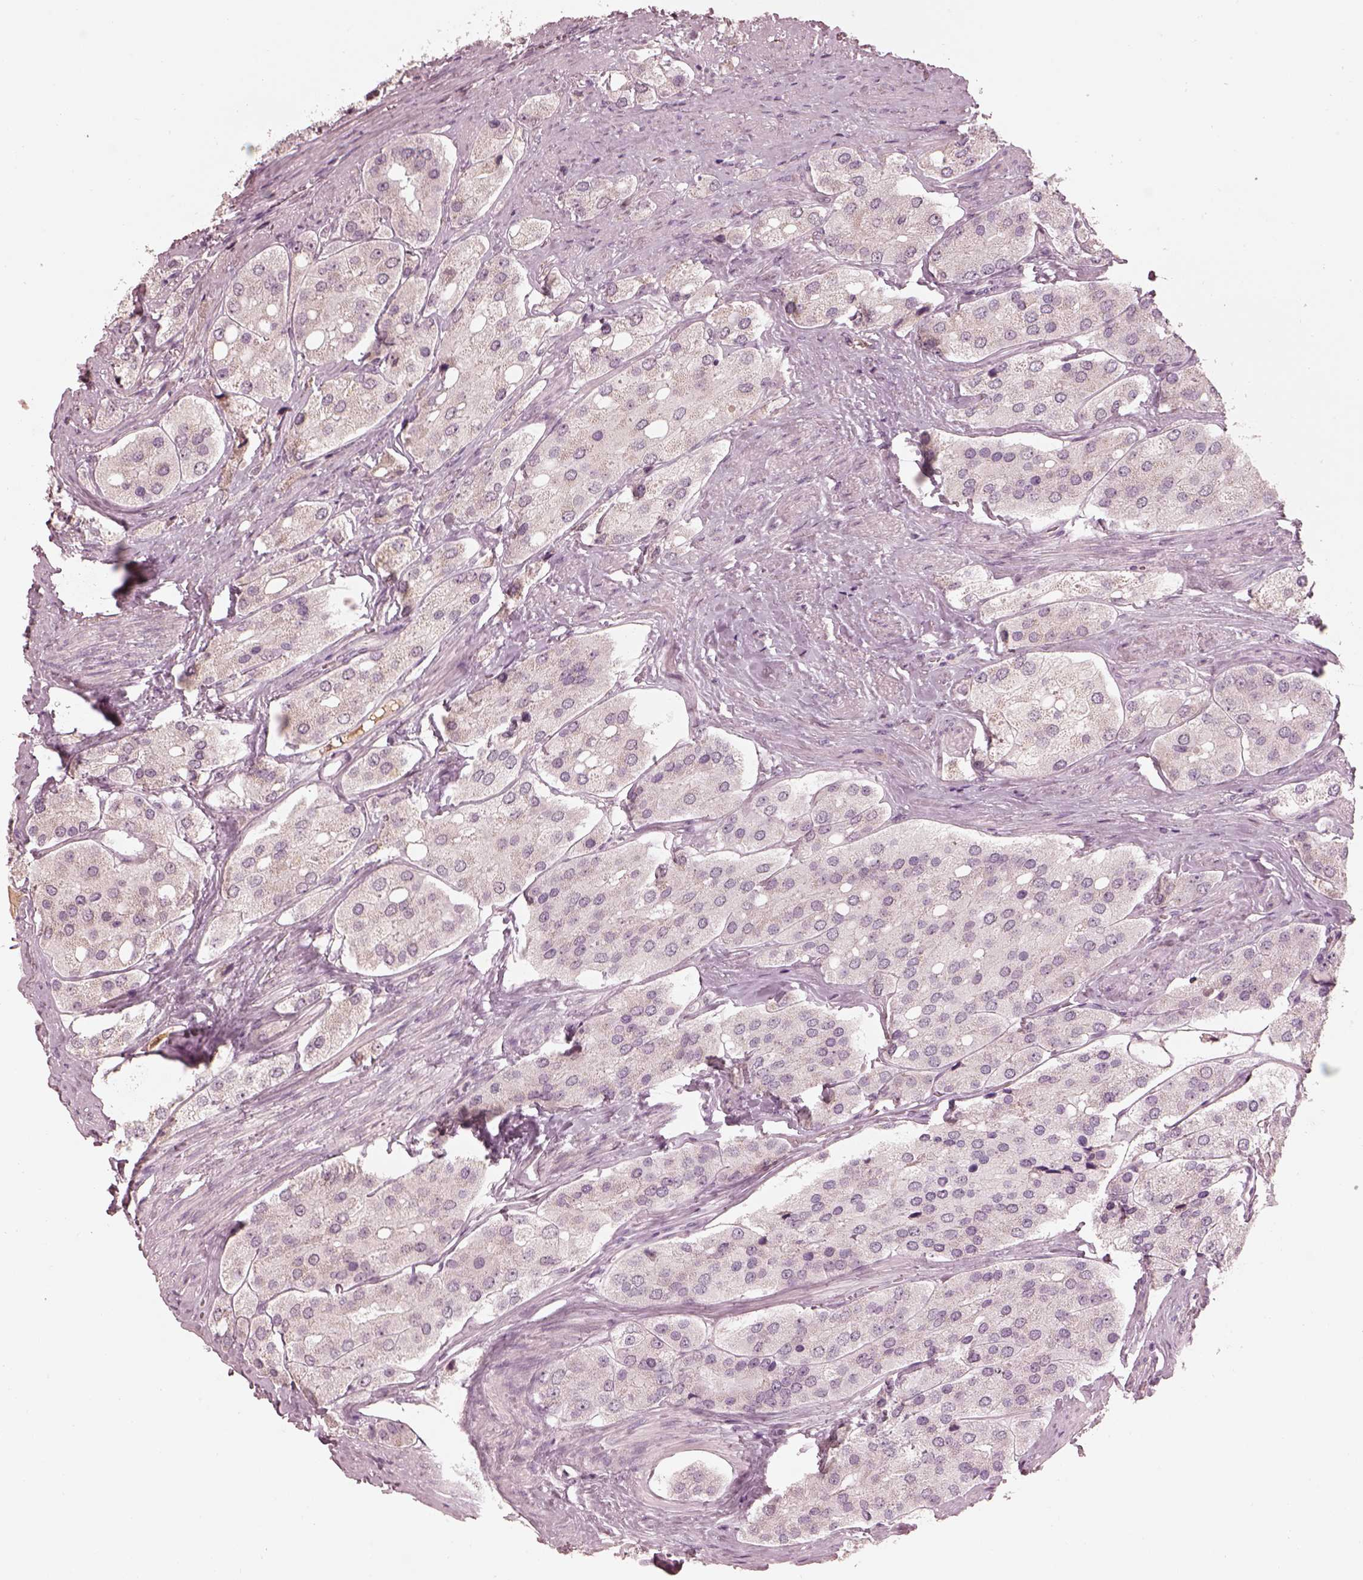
{"staining": {"intensity": "negative", "quantity": "none", "location": "none"}, "tissue": "prostate cancer", "cell_type": "Tumor cells", "image_type": "cancer", "snomed": [{"axis": "morphology", "description": "Adenocarcinoma, Low grade"}, {"axis": "topography", "description": "Prostate"}], "caption": "DAB immunohistochemical staining of human prostate low-grade adenocarcinoma reveals no significant staining in tumor cells.", "gene": "KCNA2", "patient": {"sex": "male", "age": 69}}